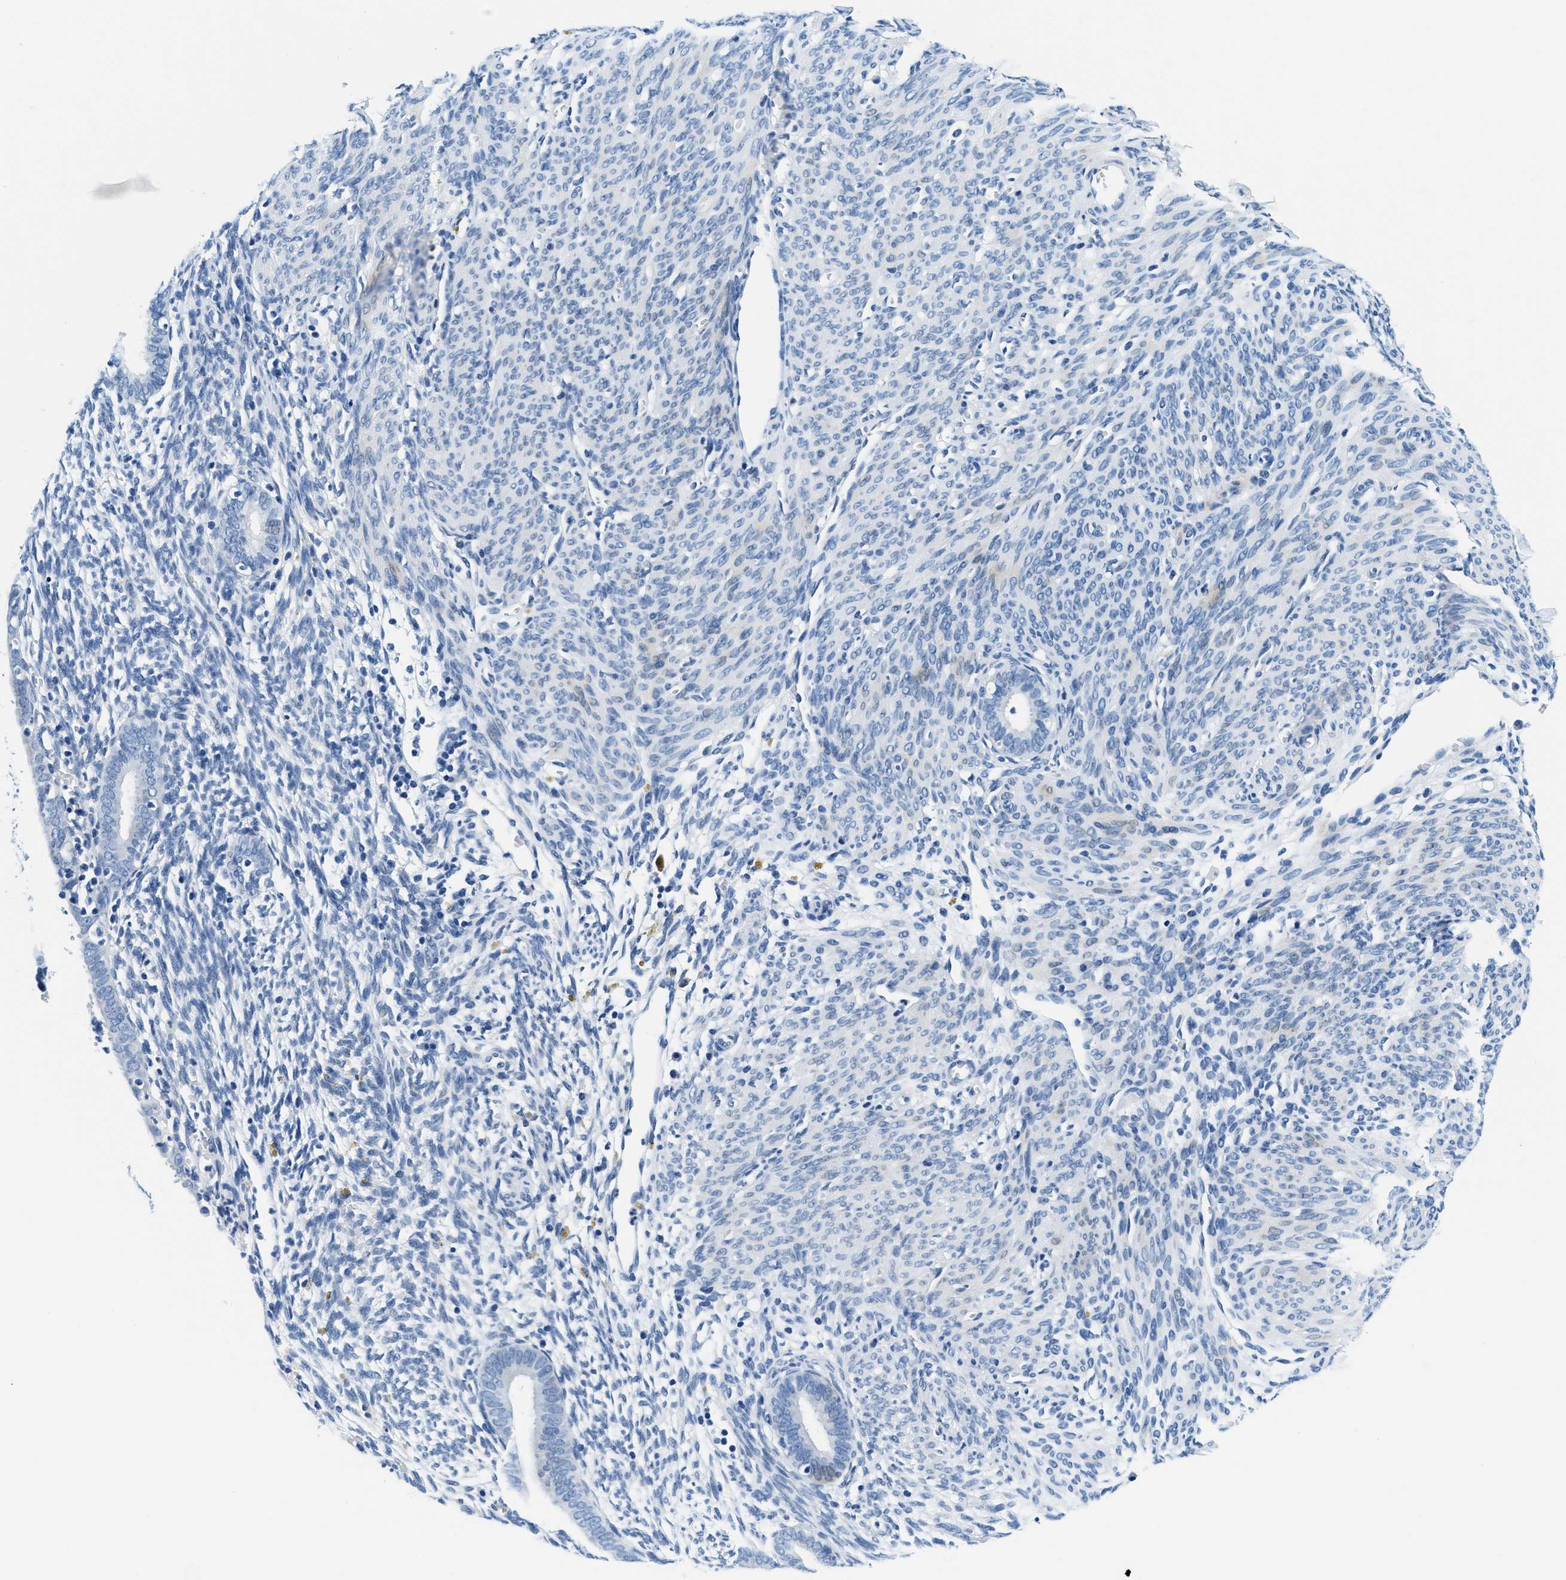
{"staining": {"intensity": "negative", "quantity": "none", "location": "none"}, "tissue": "endometrium", "cell_type": "Cells in endometrial stroma", "image_type": "normal", "snomed": [{"axis": "morphology", "description": "Normal tissue, NOS"}, {"axis": "morphology", "description": "Adenocarcinoma, NOS"}, {"axis": "topography", "description": "Endometrium"}, {"axis": "topography", "description": "Ovary"}], "caption": "Immunohistochemistry of normal human endometrium demonstrates no positivity in cells in endometrial stroma.", "gene": "GSTM3", "patient": {"sex": "female", "age": 68}}